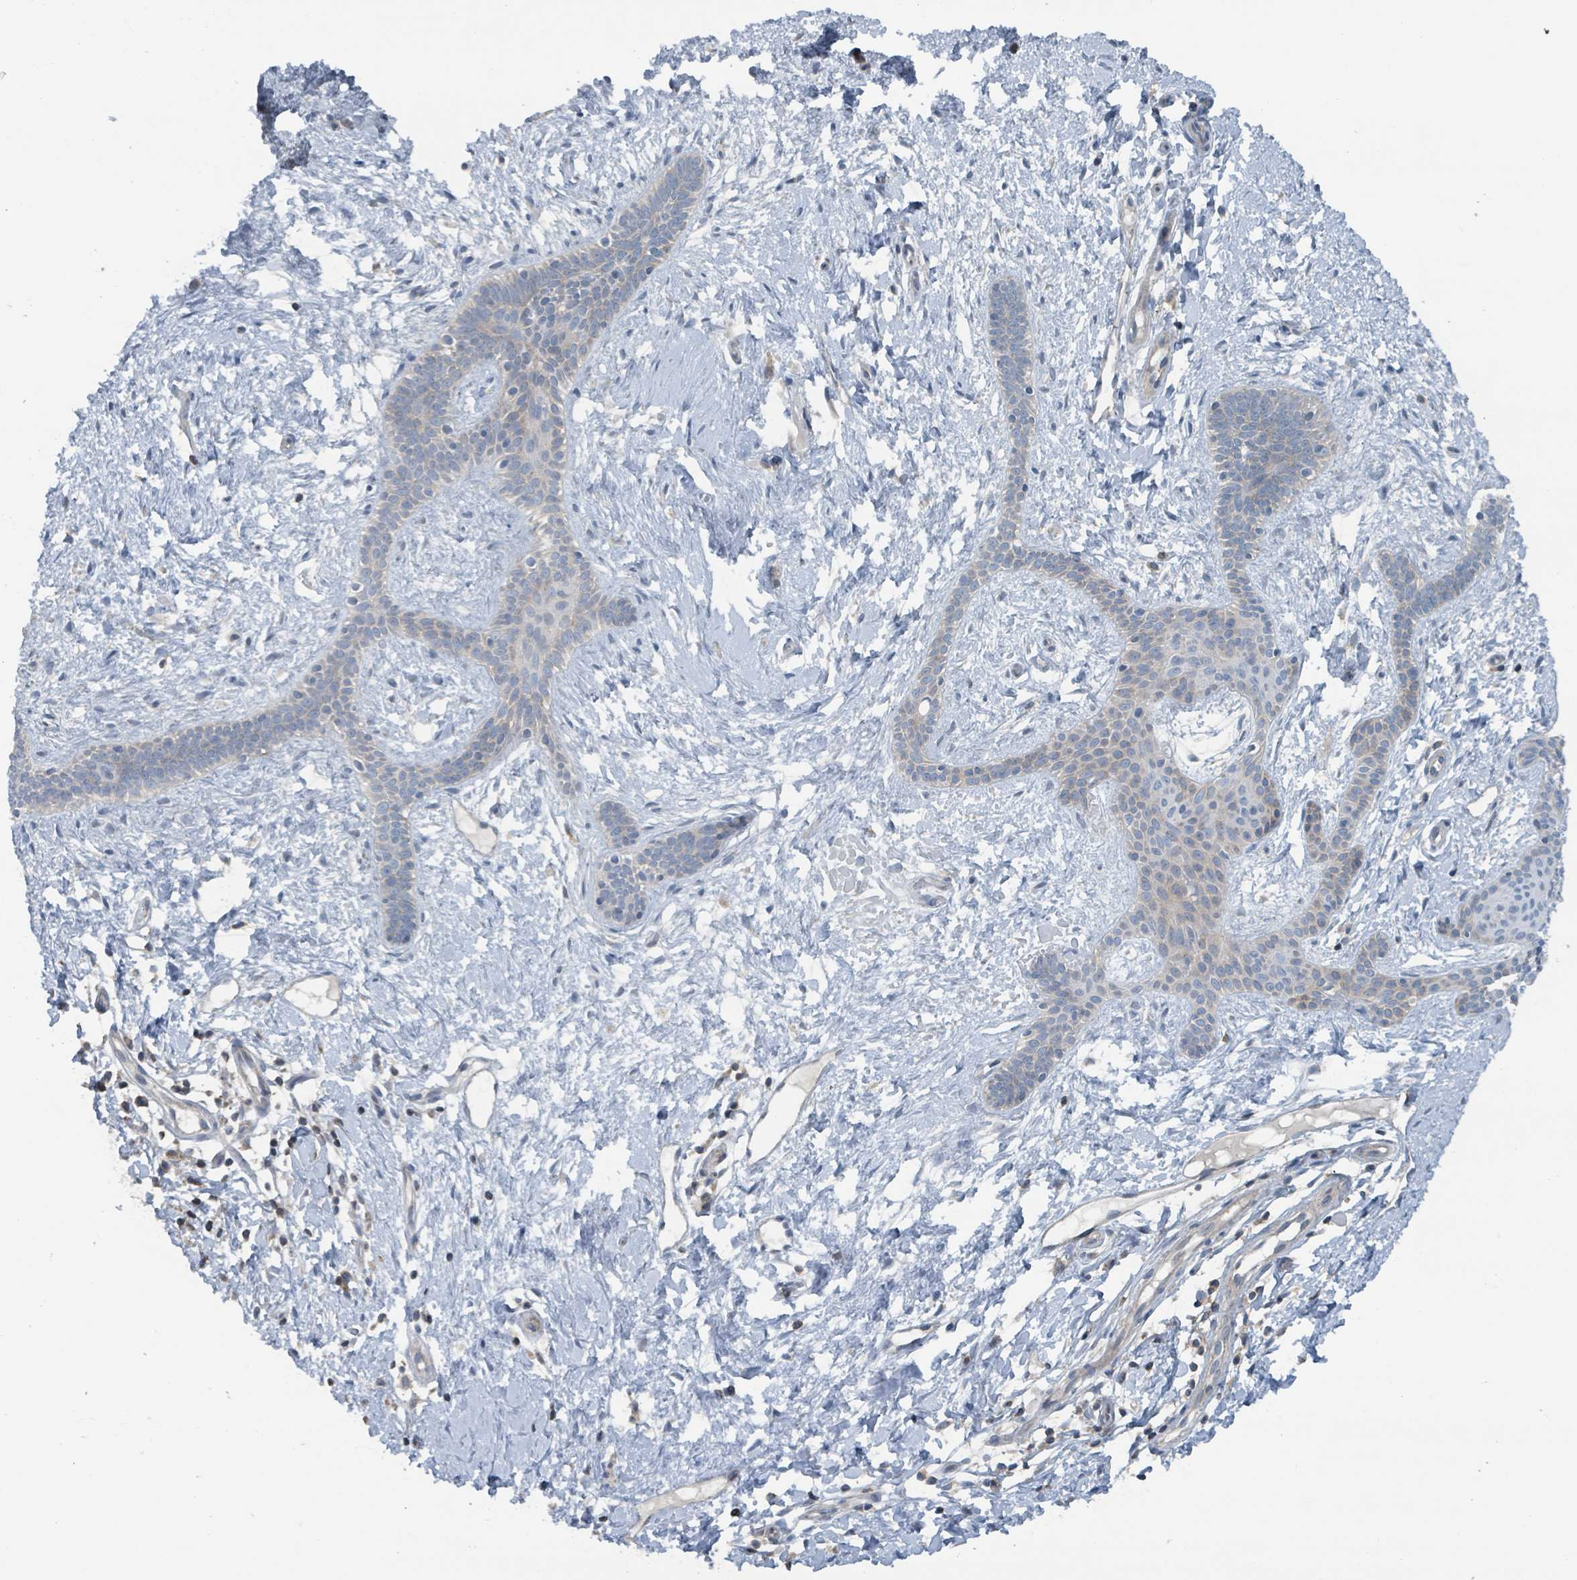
{"staining": {"intensity": "negative", "quantity": "none", "location": "none"}, "tissue": "skin cancer", "cell_type": "Tumor cells", "image_type": "cancer", "snomed": [{"axis": "morphology", "description": "Basal cell carcinoma"}, {"axis": "topography", "description": "Skin"}], "caption": "This is an immunohistochemistry photomicrograph of skin cancer (basal cell carcinoma). There is no positivity in tumor cells.", "gene": "ACBD4", "patient": {"sex": "male", "age": 78}}